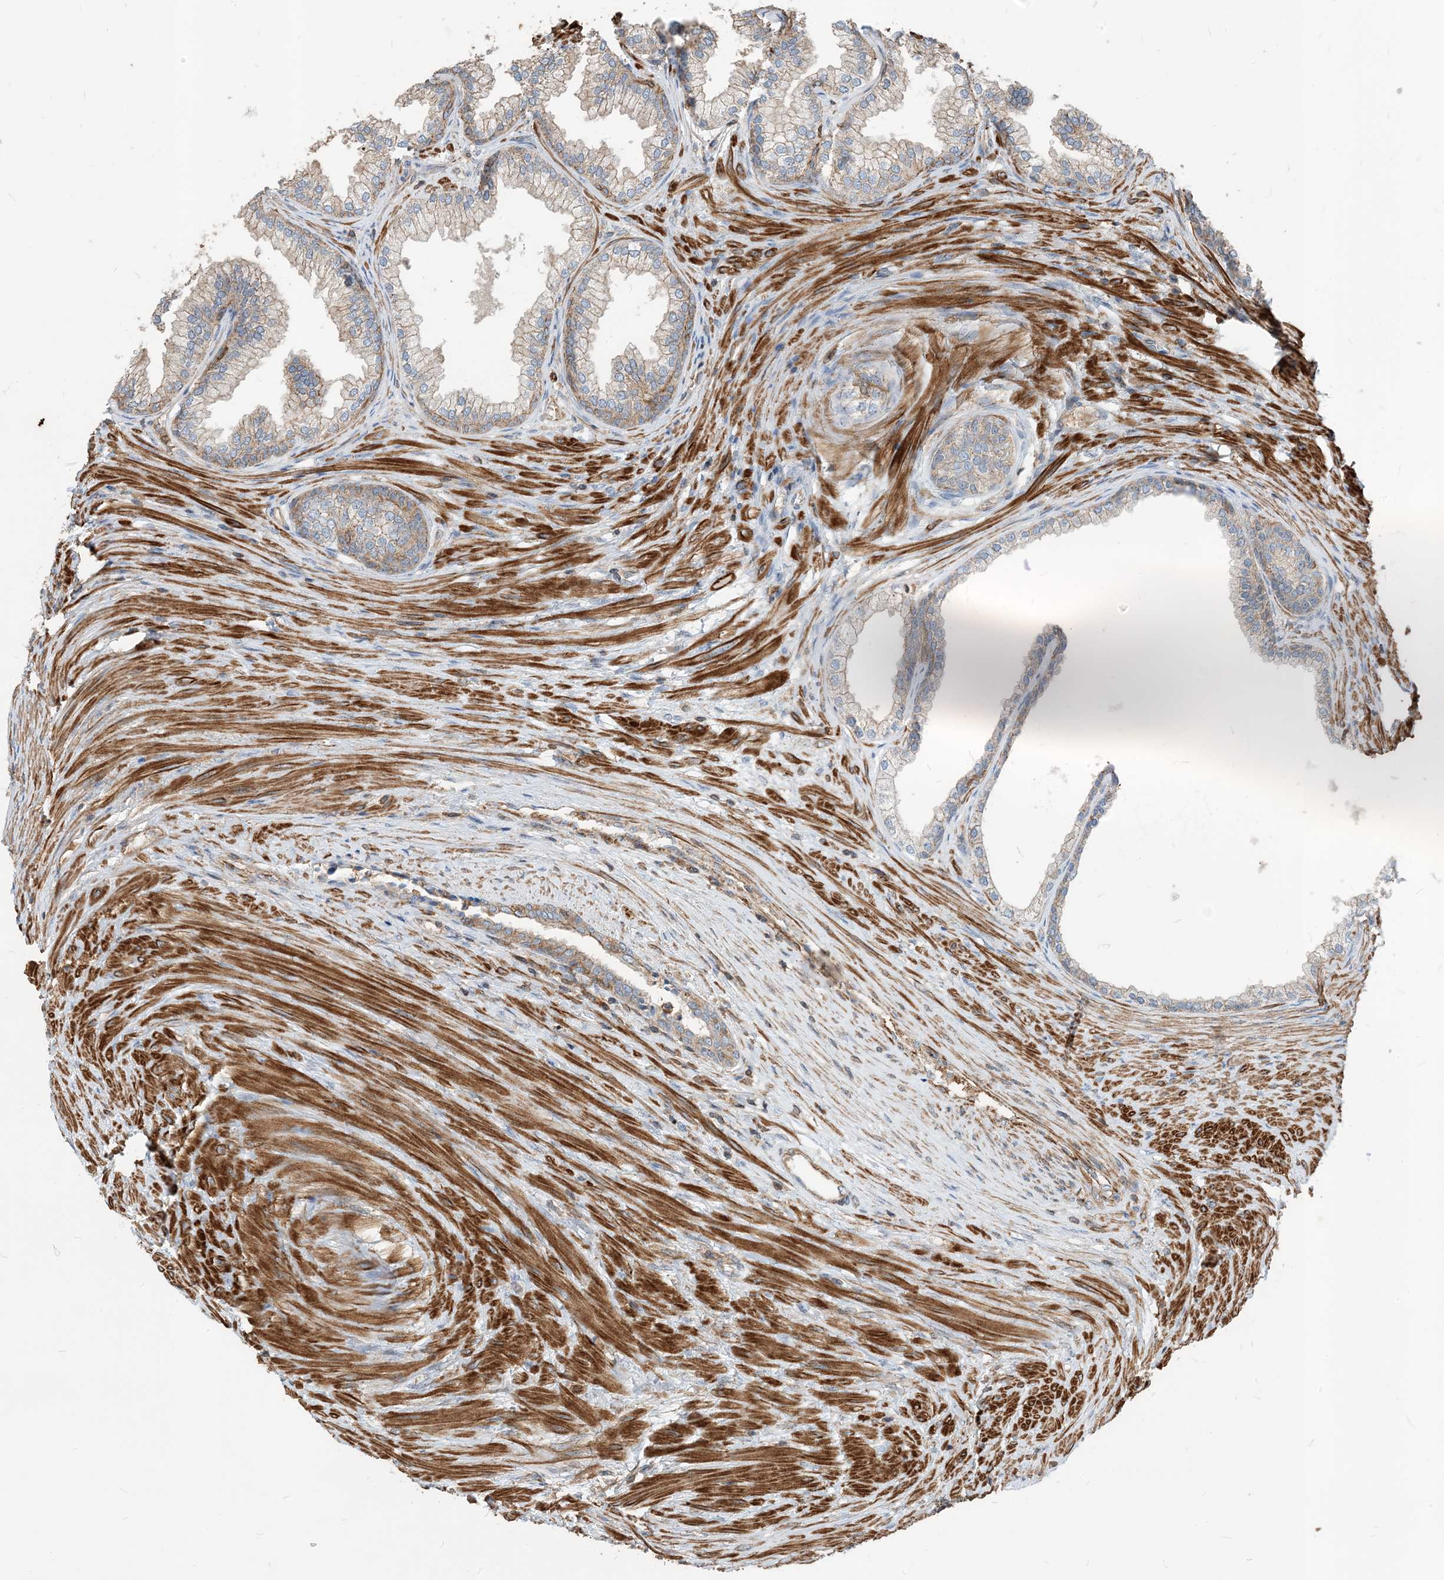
{"staining": {"intensity": "moderate", "quantity": "<25%", "location": "cytoplasmic/membranous"}, "tissue": "prostate", "cell_type": "Glandular cells", "image_type": "normal", "snomed": [{"axis": "morphology", "description": "Normal tissue, NOS"}, {"axis": "topography", "description": "Prostate"}], "caption": "Immunohistochemistry micrograph of normal prostate: human prostate stained using IHC exhibits low levels of moderate protein expression localized specifically in the cytoplasmic/membranous of glandular cells, appearing as a cytoplasmic/membranous brown color.", "gene": "PARVG", "patient": {"sex": "male", "age": 76}}